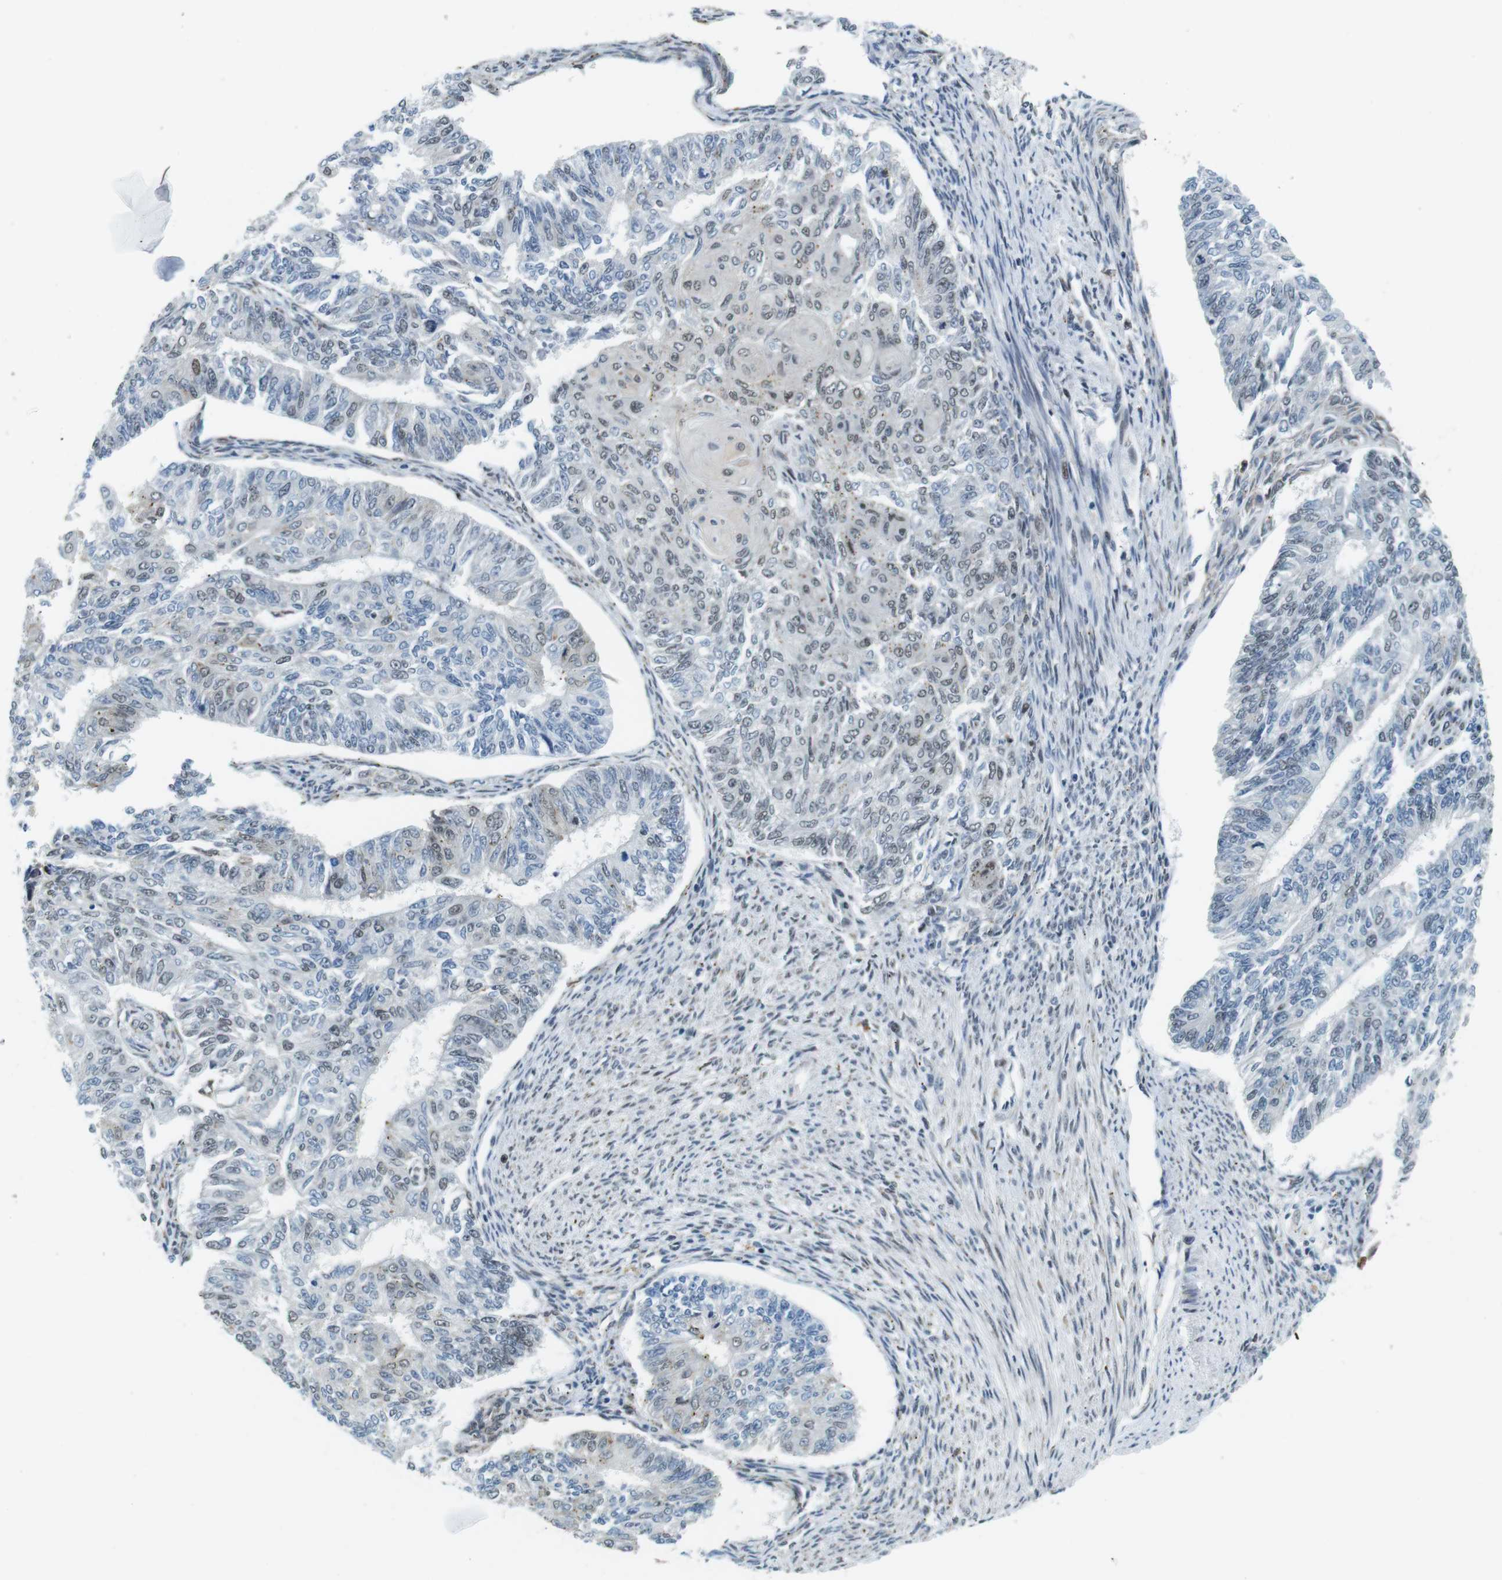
{"staining": {"intensity": "weak", "quantity": "<25%", "location": "nuclear"}, "tissue": "endometrial cancer", "cell_type": "Tumor cells", "image_type": "cancer", "snomed": [{"axis": "morphology", "description": "Adenocarcinoma, NOS"}, {"axis": "topography", "description": "Endometrium"}], "caption": "Protein analysis of endometrial cancer (adenocarcinoma) demonstrates no significant staining in tumor cells.", "gene": "RNF38", "patient": {"sex": "female", "age": 32}}